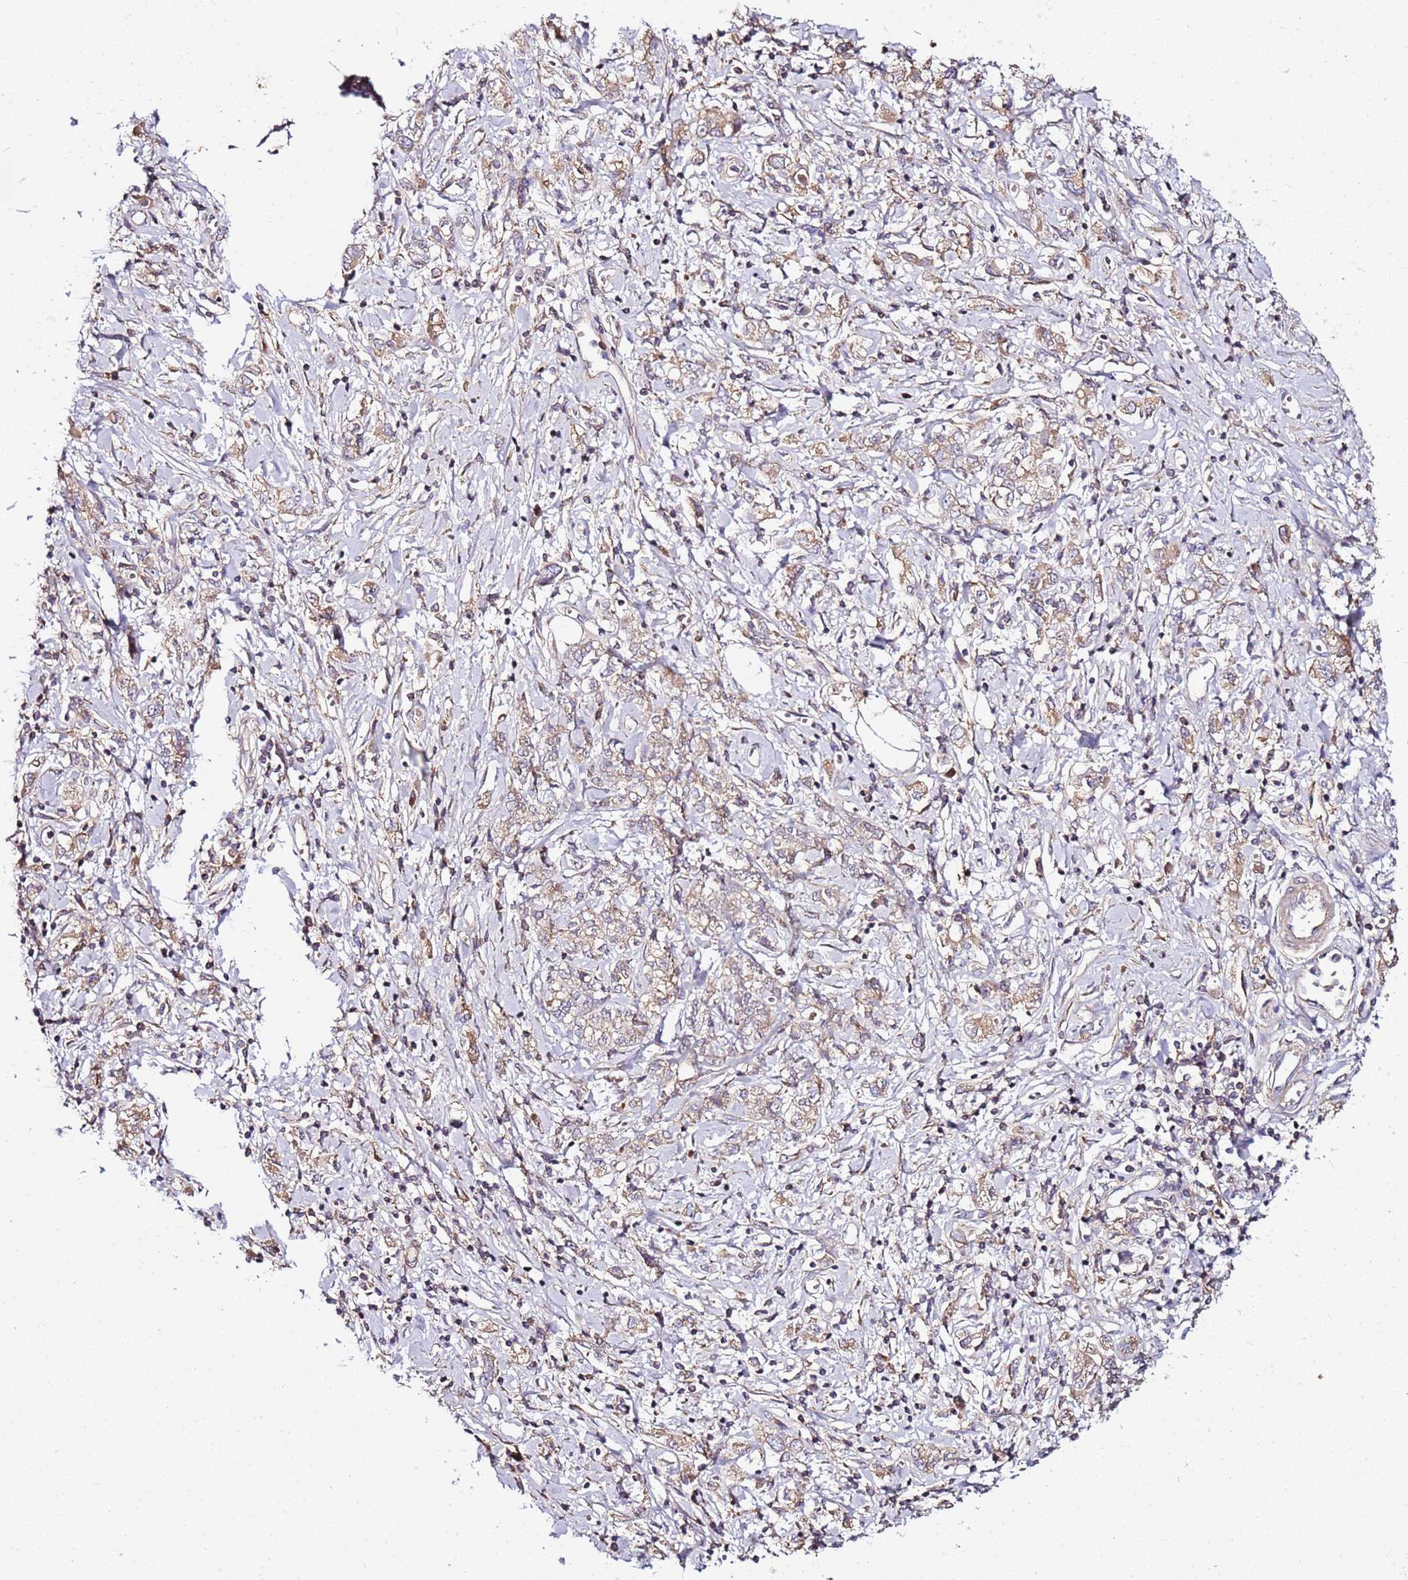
{"staining": {"intensity": "weak", "quantity": ">75%", "location": "cytoplasmic/membranous"}, "tissue": "stomach cancer", "cell_type": "Tumor cells", "image_type": "cancer", "snomed": [{"axis": "morphology", "description": "Adenocarcinoma, NOS"}, {"axis": "topography", "description": "Stomach"}], "caption": "Immunohistochemistry staining of stomach cancer (adenocarcinoma), which shows low levels of weak cytoplasmic/membranous staining in approximately >75% of tumor cells indicating weak cytoplasmic/membranous protein expression. The staining was performed using DAB (3,3'-diaminobenzidine) (brown) for protein detection and nuclei were counterstained in hematoxylin (blue).", "gene": "KRTAP21-3", "patient": {"sex": "female", "age": 76}}